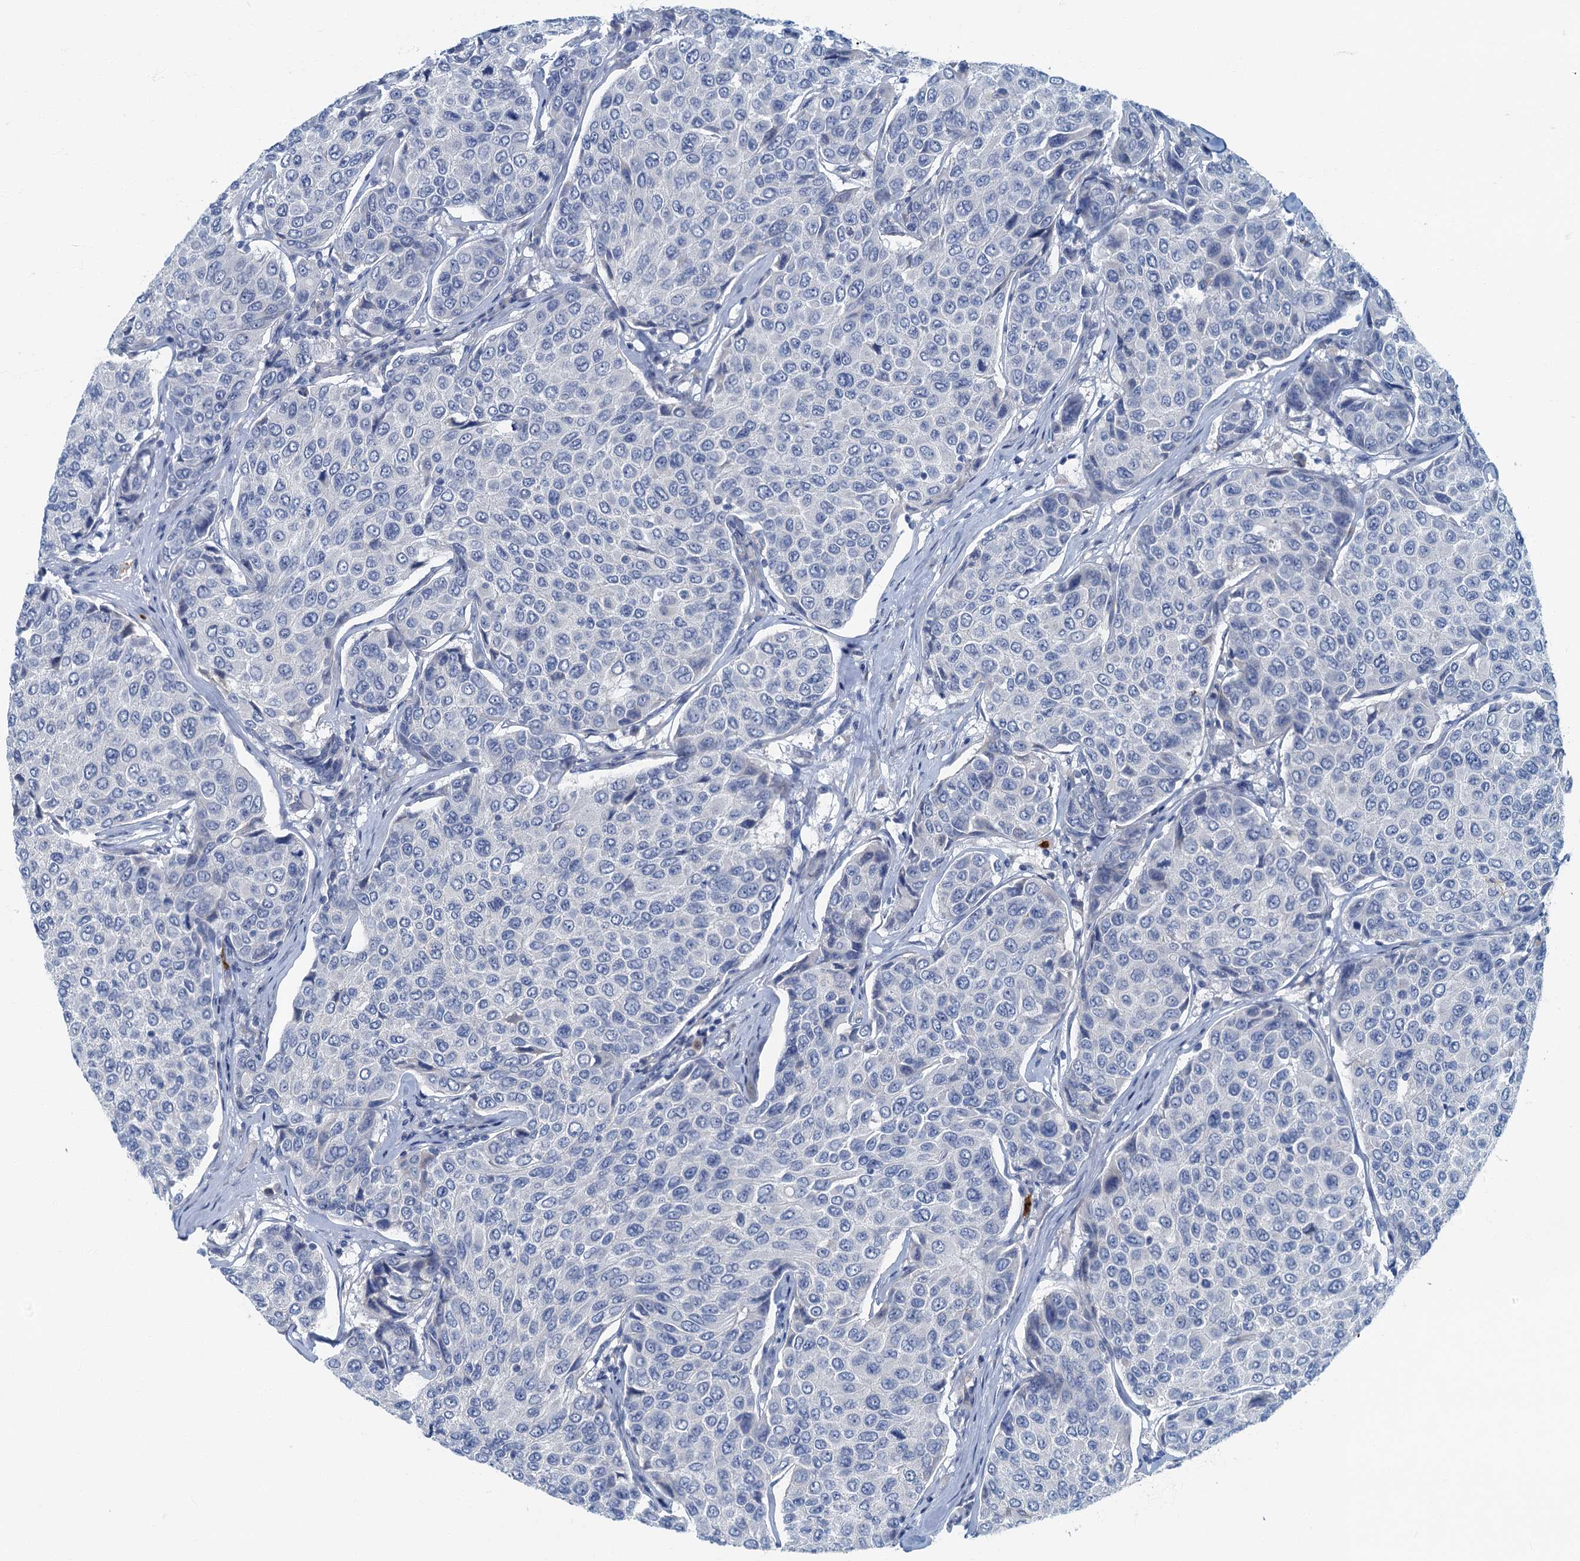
{"staining": {"intensity": "negative", "quantity": "none", "location": "none"}, "tissue": "breast cancer", "cell_type": "Tumor cells", "image_type": "cancer", "snomed": [{"axis": "morphology", "description": "Duct carcinoma"}, {"axis": "topography", "description": "Breast"}], "caption": "This is an immunohistochemistry (IHC) histopathology image of human breast cancer (infiltrating ductal carcinoma). There is no expression in tumor cells.", "gene": "ANKDD1A", "patient": {"sex": "female", "age": 55}}